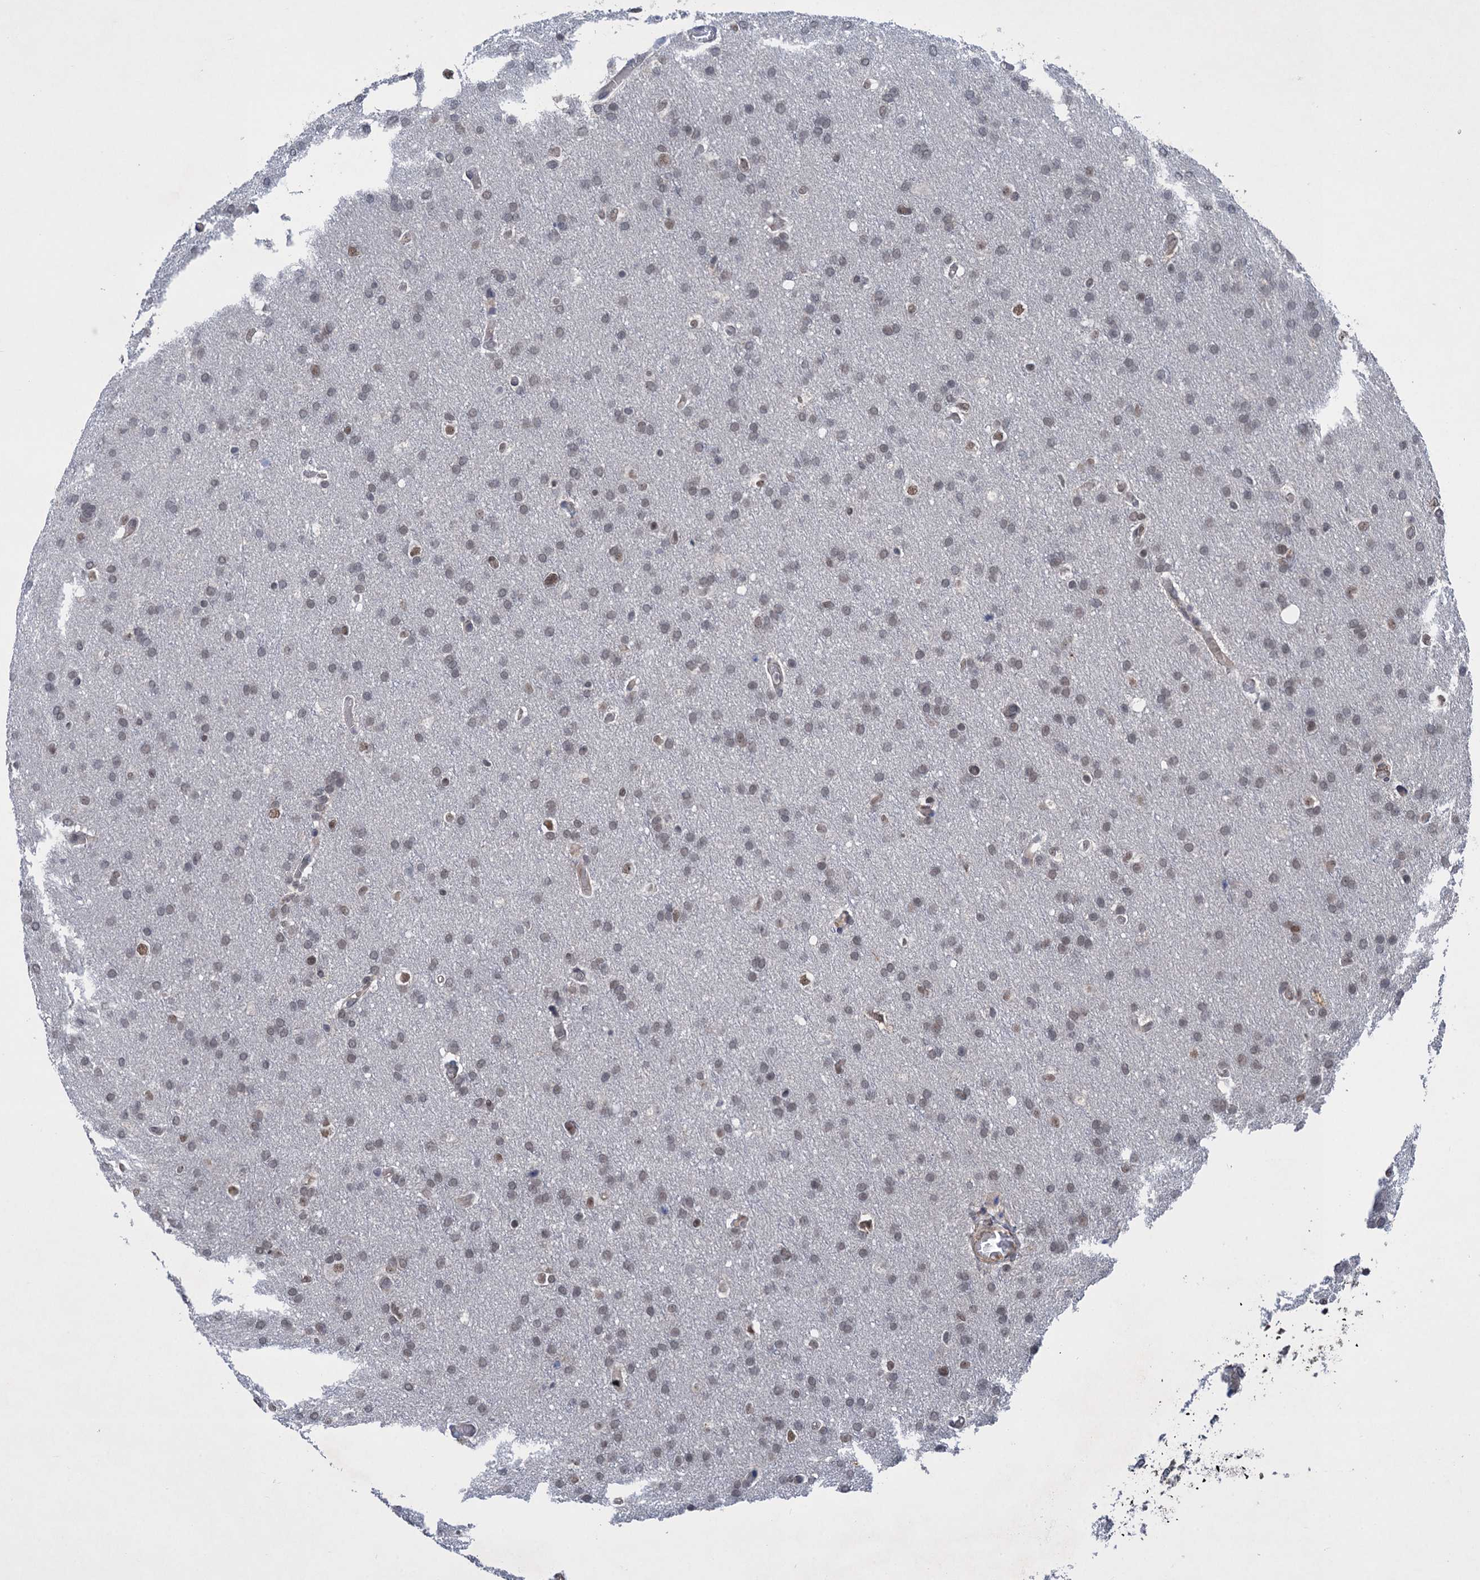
{"staining": {"intensity": "weak", "quantity": "<25%", "location": "nuclear"}, "tissue": "glioma", "cell_type": "Tumor cells", "image_type": "cancer", "snomed": [{"axis": "morphology", "description": "Glioma, malignant, High grade"}, {"axis": "topography", "description": "Cerebral cortex"}], "caption": "High magnification brightfield microscopy of malignant high-grade glioma stained with DAB (3,3'-diaminobenzidine) (brown) and counterstained with hematoxylin (blue): tumor cells show no significant staining. The staining is performed using DAB brown chromogen with nuclei counter-stained in using hematoxylin.", "gene": "TTC31", "patient": {"sex": "female", "age": 36}}